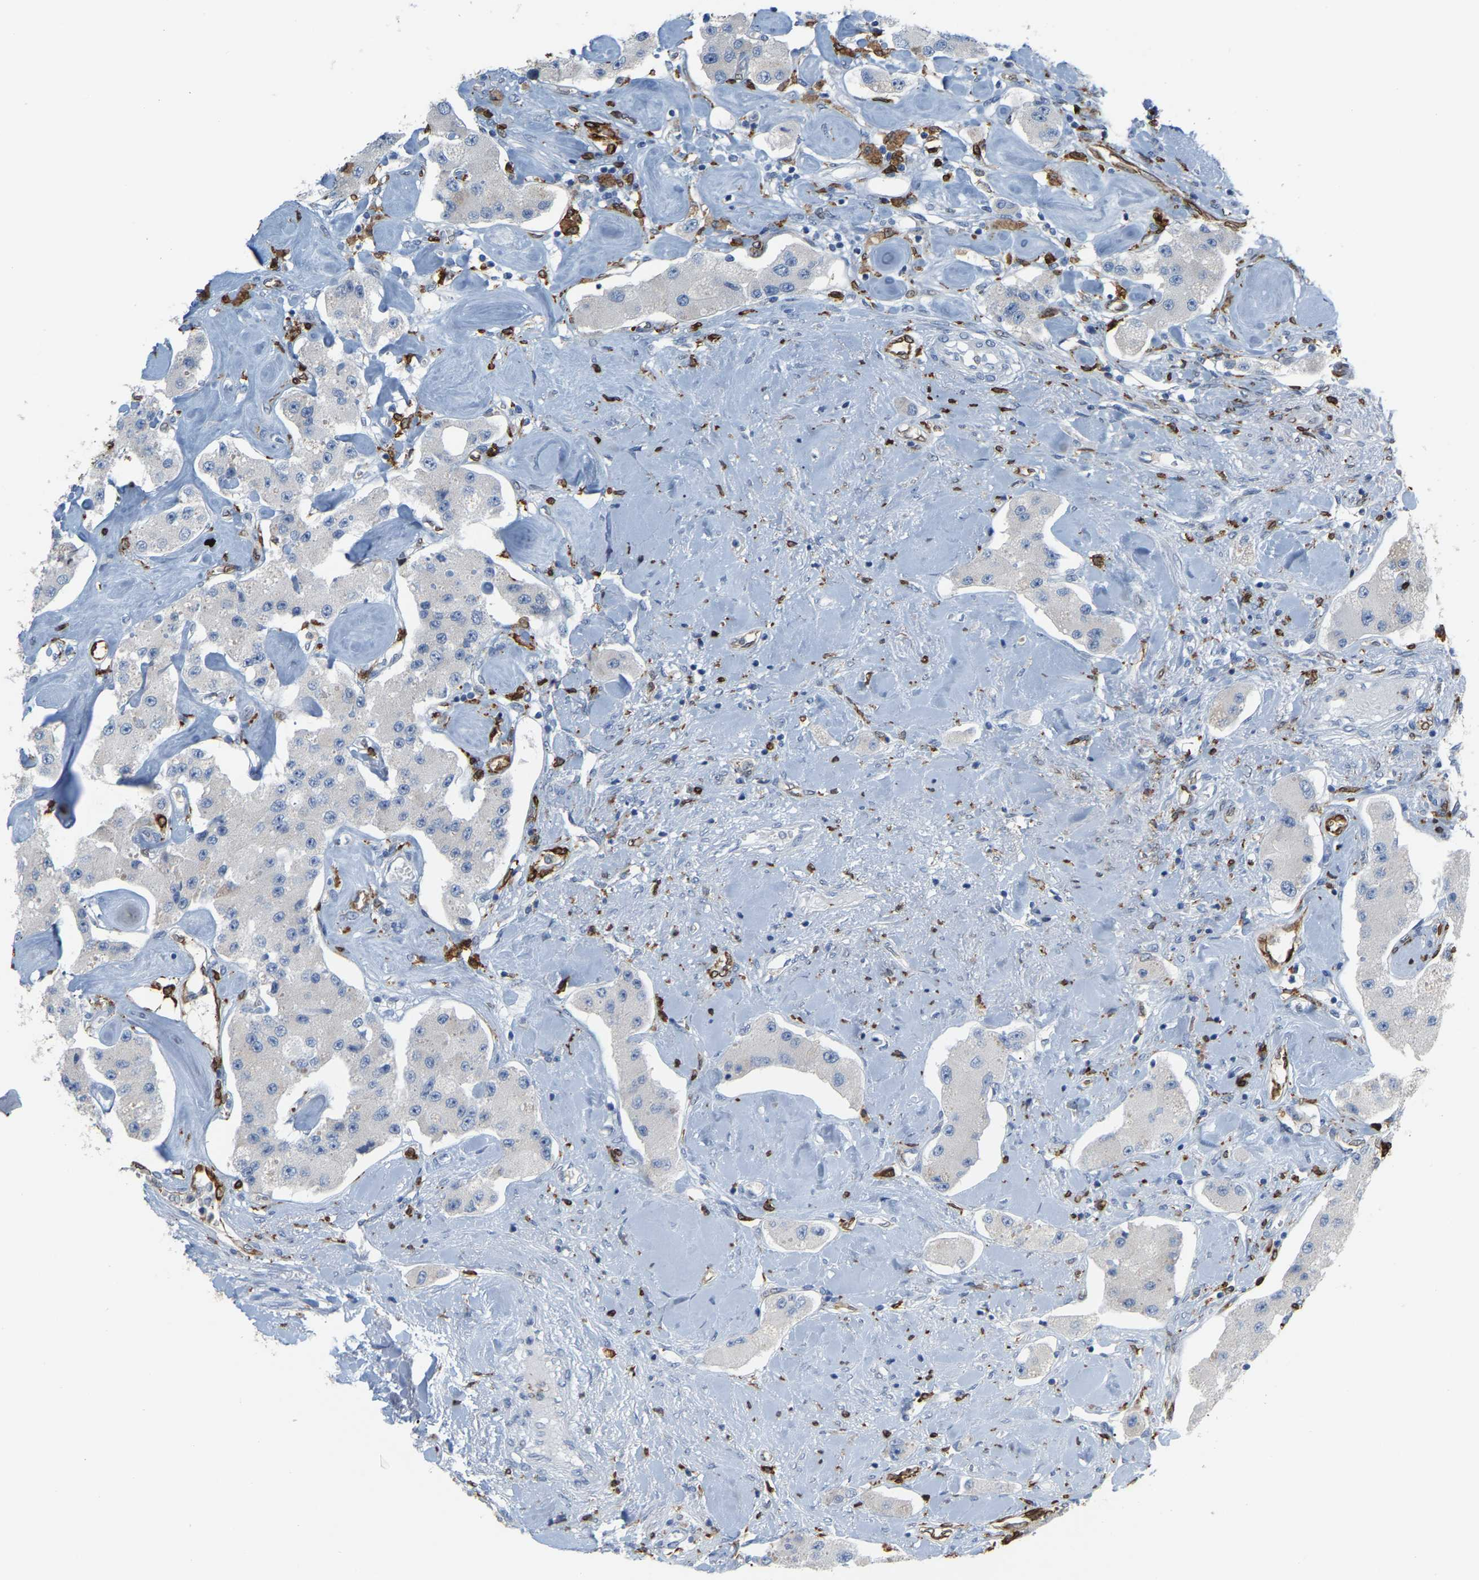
{"staining": {"intensity": "negative", "quantity": "none", "location": "none"}, "tissue": "carcinoid", "cell_type": "Tumor cells", "image_type": "cancer", "snomed": [{"axis": "morphology", "description": "Carcinoid, malignant, NOS"}, {"axis": "topography", "description": "Pancreas"}], "caption": "This is an immunohistochemistry (IHC) image of carcinoid. There is no expression in tumor cells.", "gene": "PTGS1", "patient": {"sex": "male", "age": 41}}